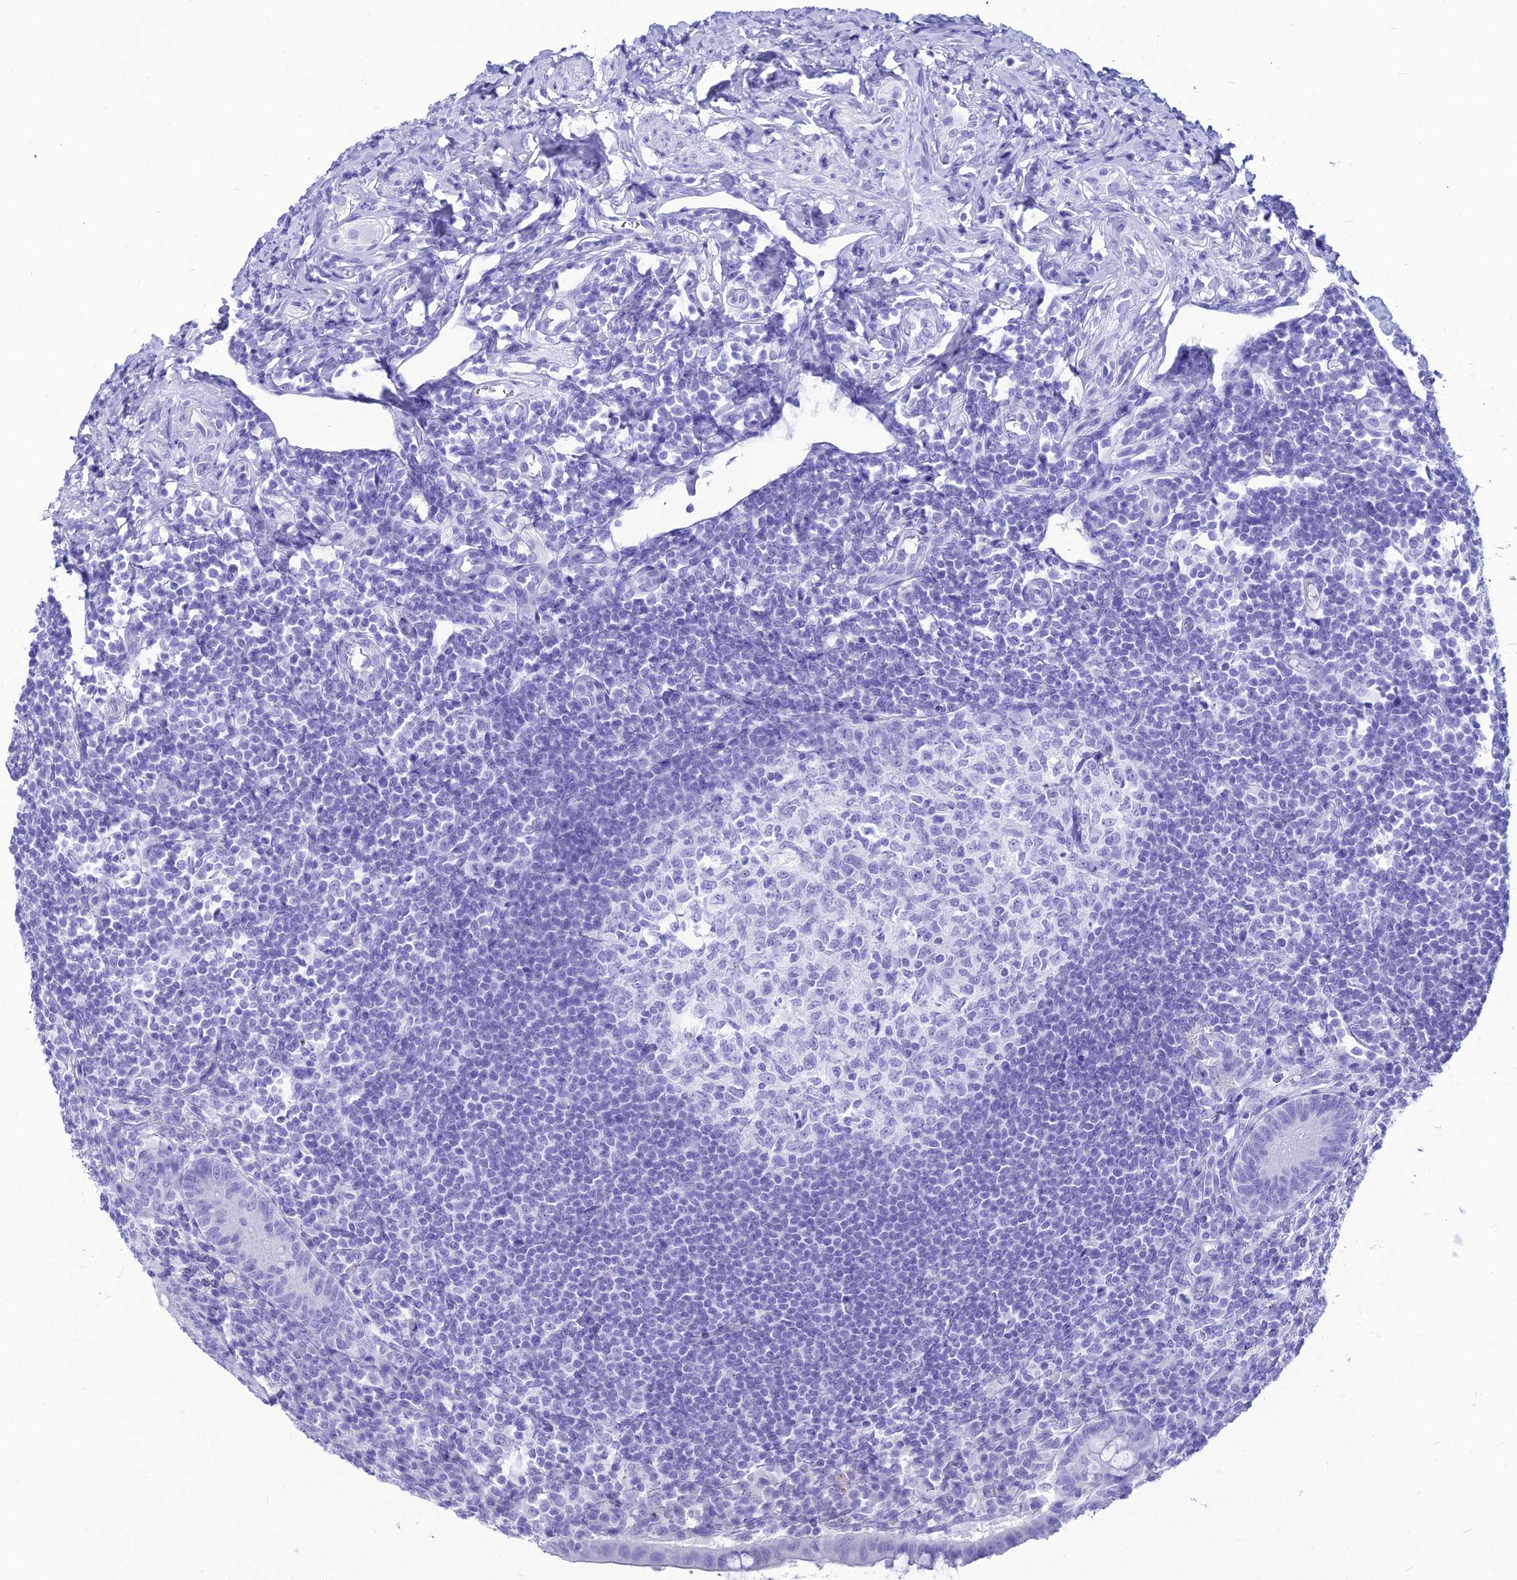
{"staining": {"intensity": "negative", "quantity": "none", "location": "none"}, "tissue": "appendix", "cell_type": "Glandular cells", "image_type": "normal", "snomed": [{"axis": "morphology", "description": "Normal tissue, NOS"}, {"axis": "topography", "description": "Appendix"}], "caption": "Protein analysis of benign appendix demonstrates no significant positivity in glandular cells. The staining is performed using DAB brown chromogen with nuclei counter-stained in using hematoxylin.", "gene": "PNMA5", "patient": {"sex": "female", "age": 33}}